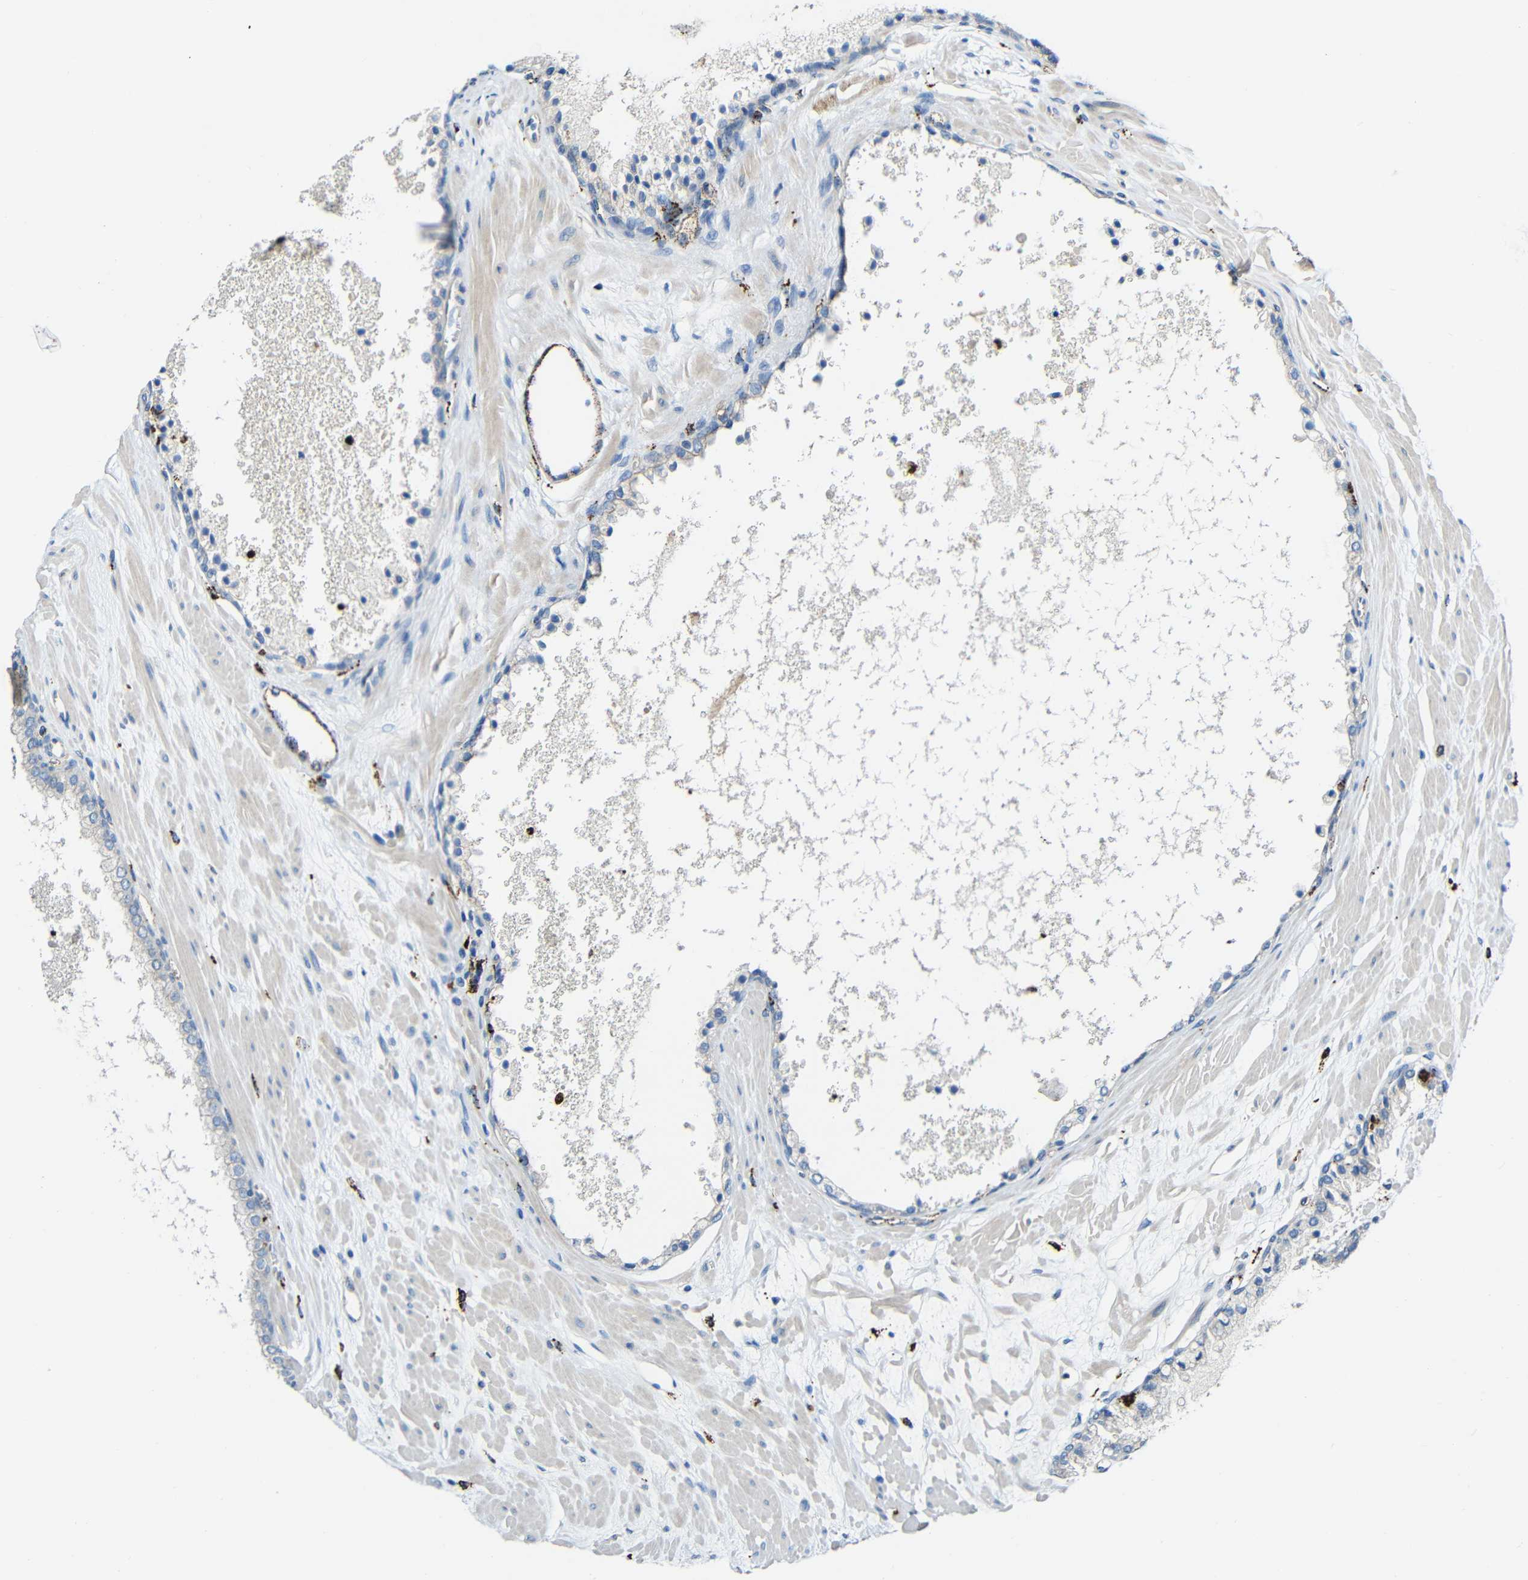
{"staining": {"intensity": "negative", "quantity": "none", "location": "none"}, "tissue": "prostate cancer", "cell_type": "Tumor cells", "image_type": "cancer", "snomed": [{"axis": "morphology", "description": "Adenocarcinoma, High grade"}, {"axis": "topography", "description": "Prostate"}], "caption": "An immunohistochemistry histopathology image of high-grade adenocarcinoma (prostate) is shown. There is no staining in tumor cells of high-grade adenocarcinoma (prostate).", "gene": "HLA-DMA", "patient": {"sex": "male", "age": 65}}